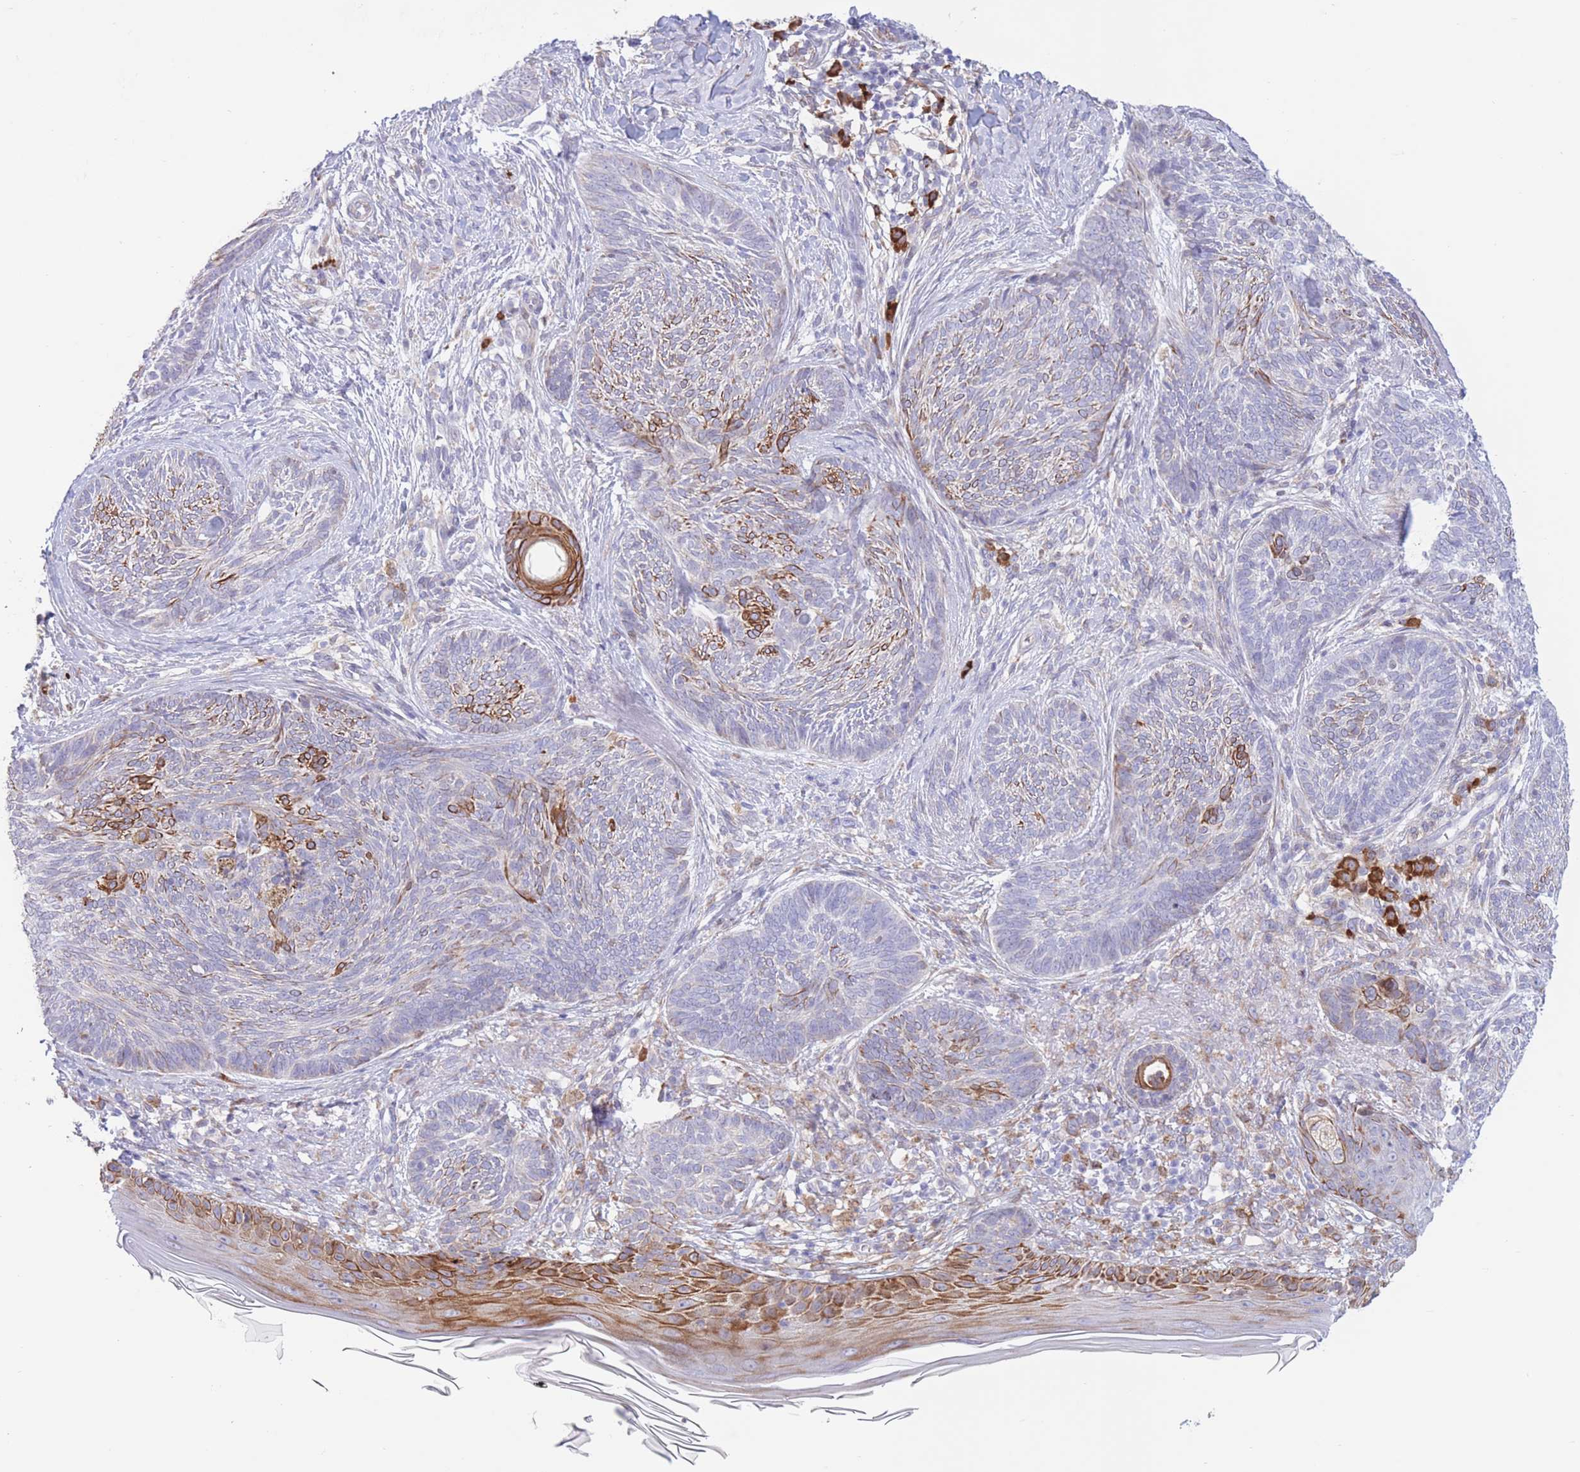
{"staining": {"intensity": "moderate", "quantity": "<25%", "location": "cytoplasmic/membranous"}, "tissue": "skin cancer", "cell_type": "Tumor cells", "image_type": "cancer", "snomed": [{"axis": "morphology", "description": "Basal cell carcinoma"}, {"axis": "topography", "description": "Skin"}], "caption": "Moderate cytoplasmic/membranous expression is identified in about <25% of tumor cells in basal cell carcinoma (skin).", "gene": "MYDGF", "patient": {"sex": "male", "age": 73}}